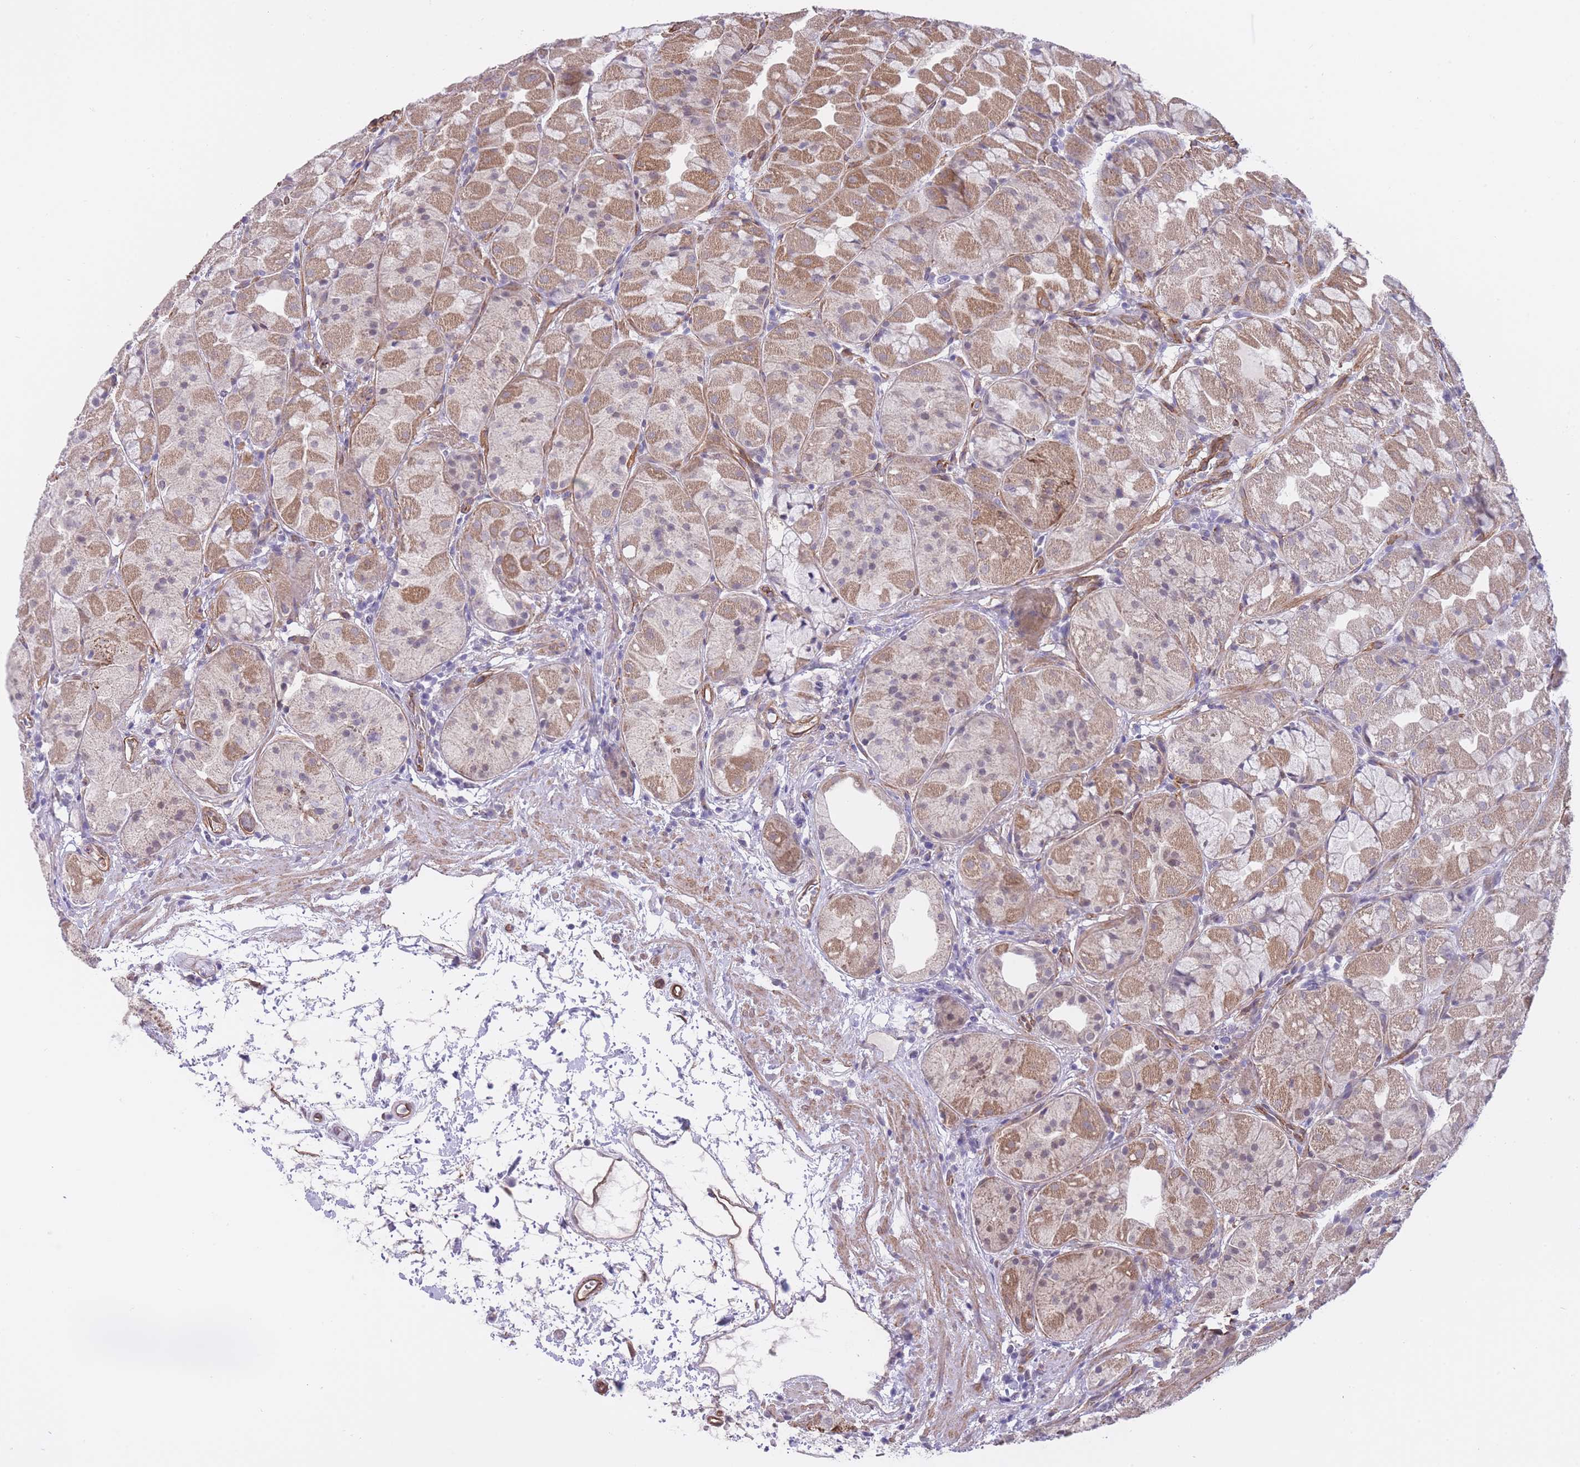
{"staining": {"intensity": "moderate", "quantity": "25%-75%", "location": "cytoplasmic/membranous"}, "tissue": "stomach", "cell_type": "Glandular cells", "image_type": "normal", "snomed": [{"axis": "morphology", "description": "Normal tissue, NOS"}, {"axis": "topography", "description": "Stomach"}], "caption": "A high-resolution photomicrograph shows immunohistochemistry (IHC) staining of normal stomach, which shows moderate cytoplasmic/membranous staining in about 25%-75% of glandular cells.", "gene": "QTRT1", "patient": {"sex": "male", "age": 57}}